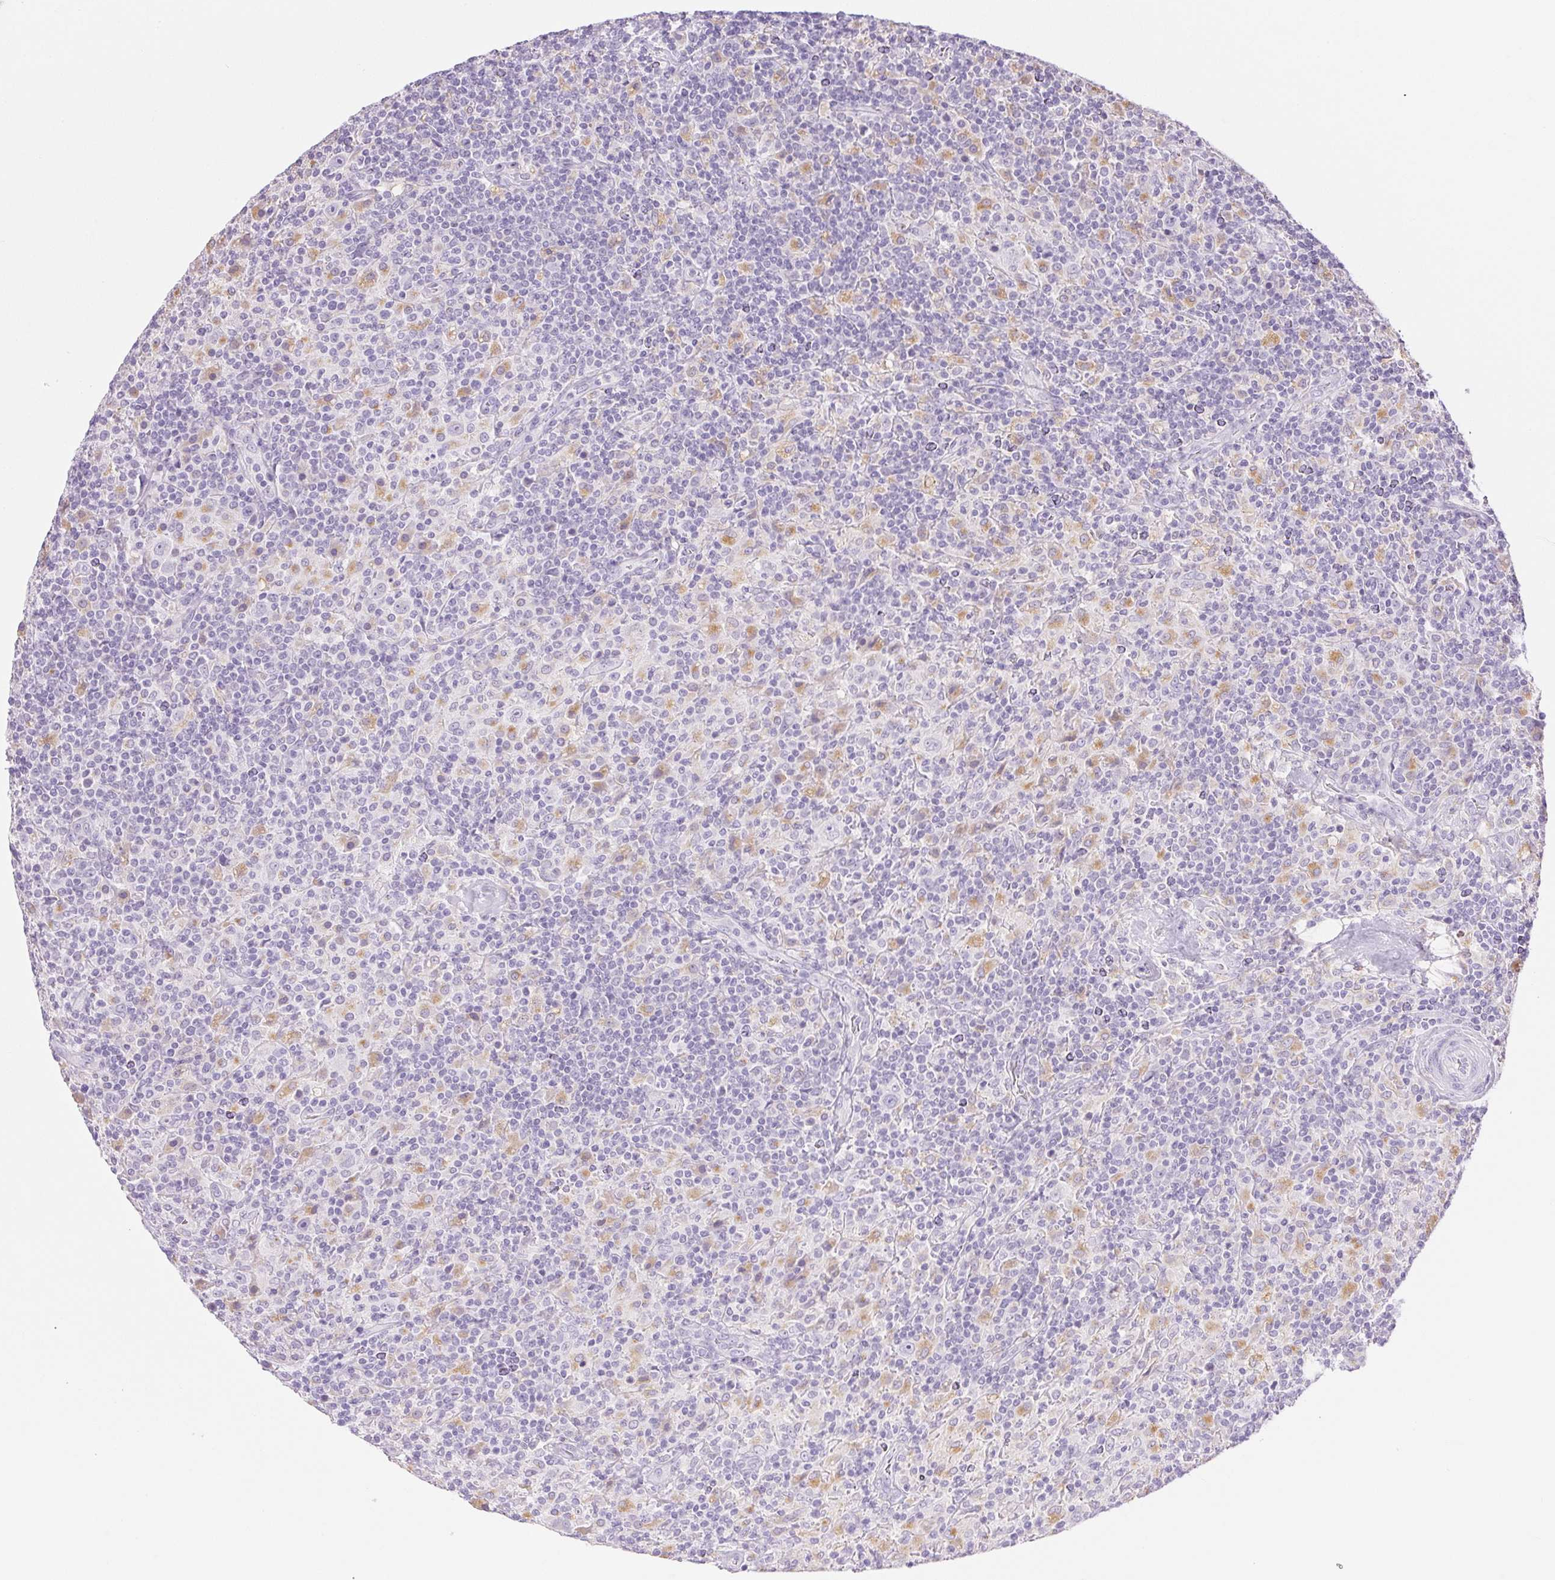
{"staining": {"intensity": "negative", "quantity": "none", "location": "none"}, "tissue": "lymphoma", "cell_type": "Tumor cells", "image_type": "cancer", "snomed": [{"axis": "morphology", "description": "Hodgkin's disease, NOS"}, {"axis": "topography", "description": "Lymph node"}], "caption": "Tumor cells show no significant protein expression in Hodgkin's disease.", "gene": "ATP6V1G3", "patient": {"sex": "male", "age": 70}}